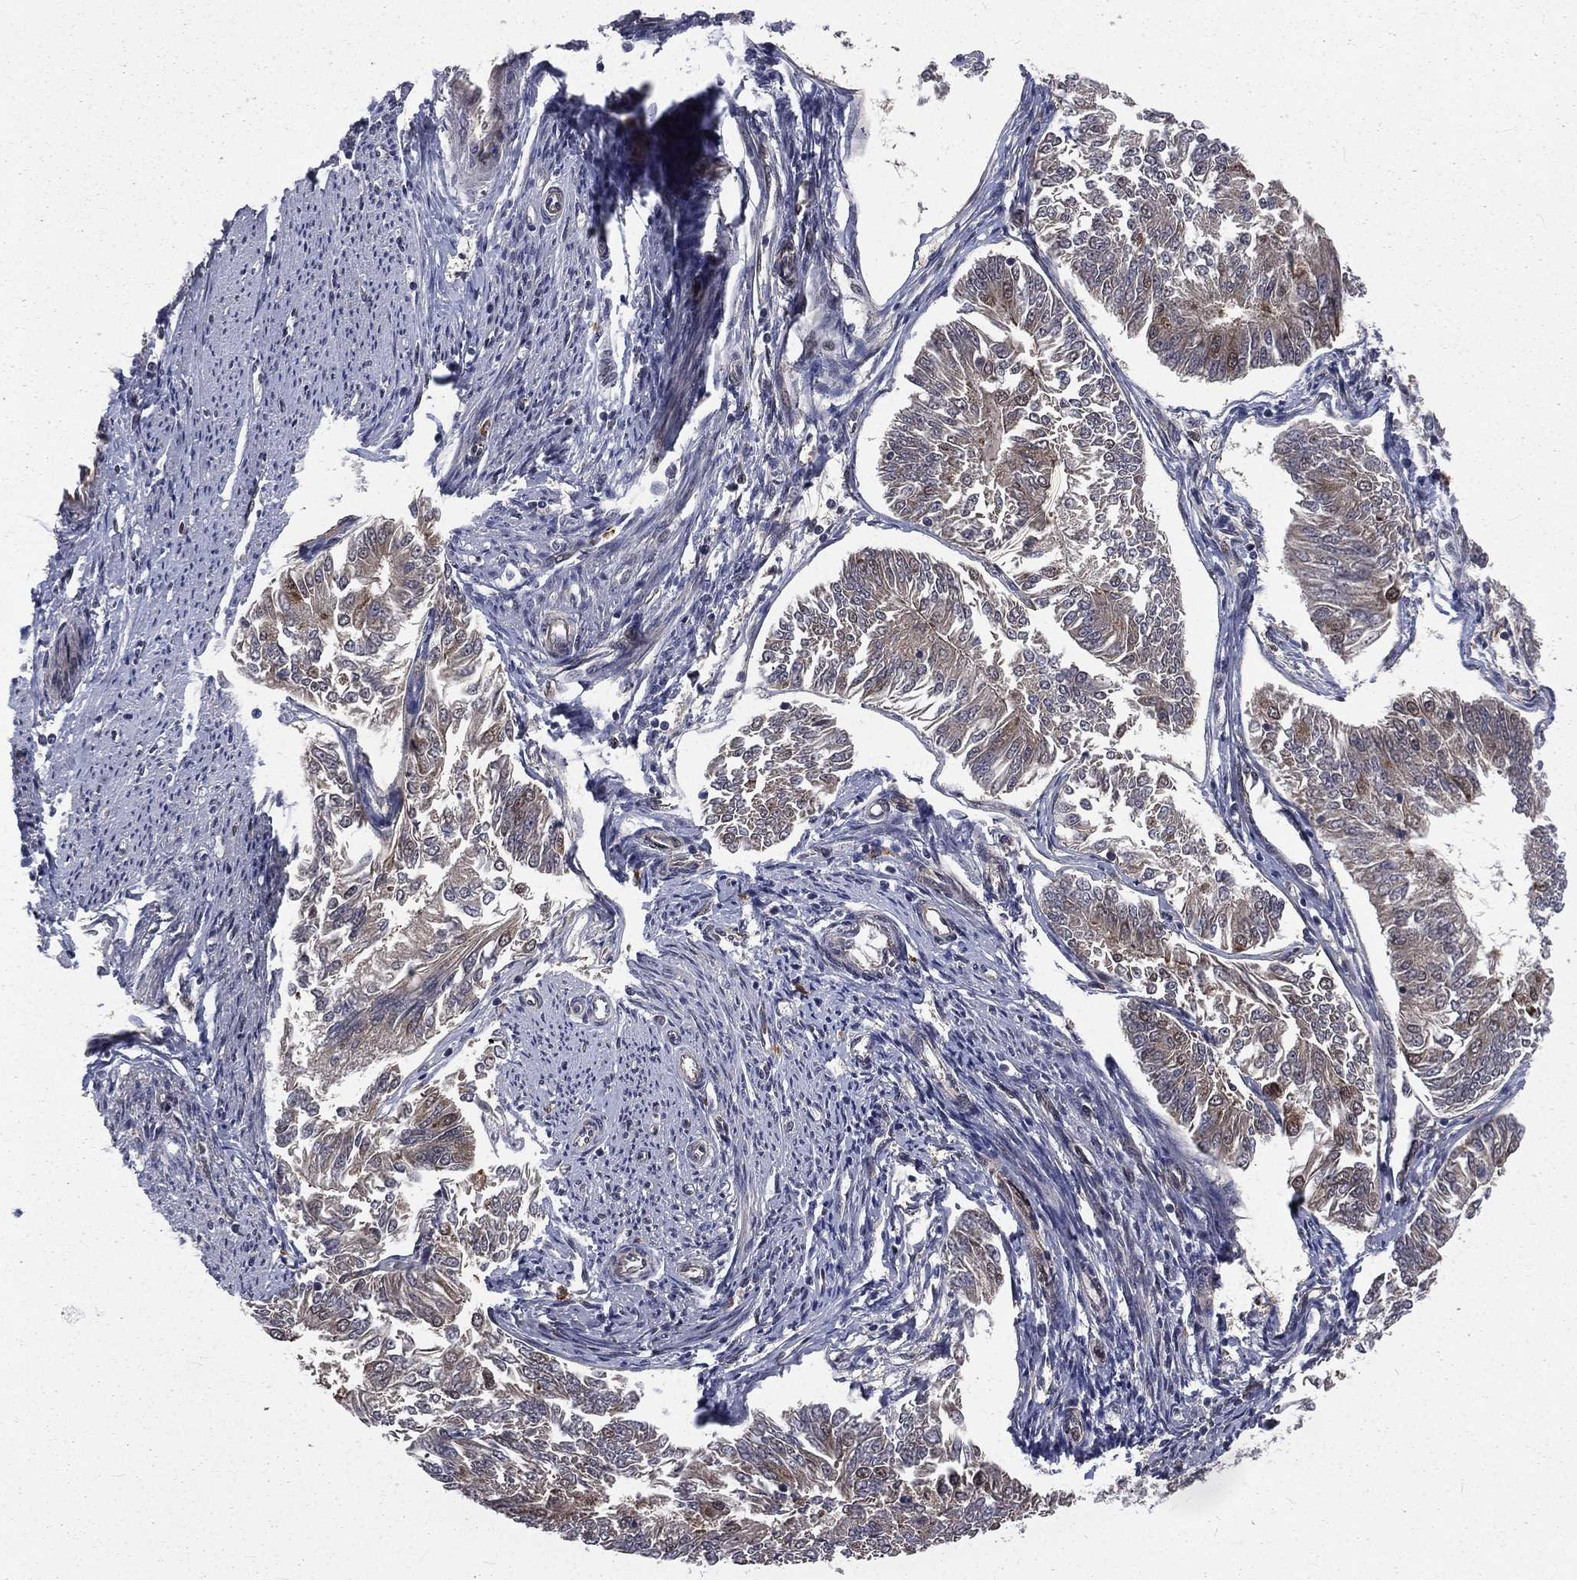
{"staining": {"intensity": "negative", "quantity": "none", "location": "none"}, "tissue": "endometrial cancer", "cell_type": "Tumor cells", "image_type": "cancer", "snomed": [{"axis": "morphology", "description": "Adenocarcinoma, NOS"}, {"axis": "topography", "description": "Endometrium"}], "caption": "Immunohistochemistry (IHC) photomicrograph of neoplastic tissue: endometrial cancer stained with DAB exhibits no significant protein positivity in tumor cells.", "gene": "ARL3", "patient": {"sex": "female", "age": 58}}